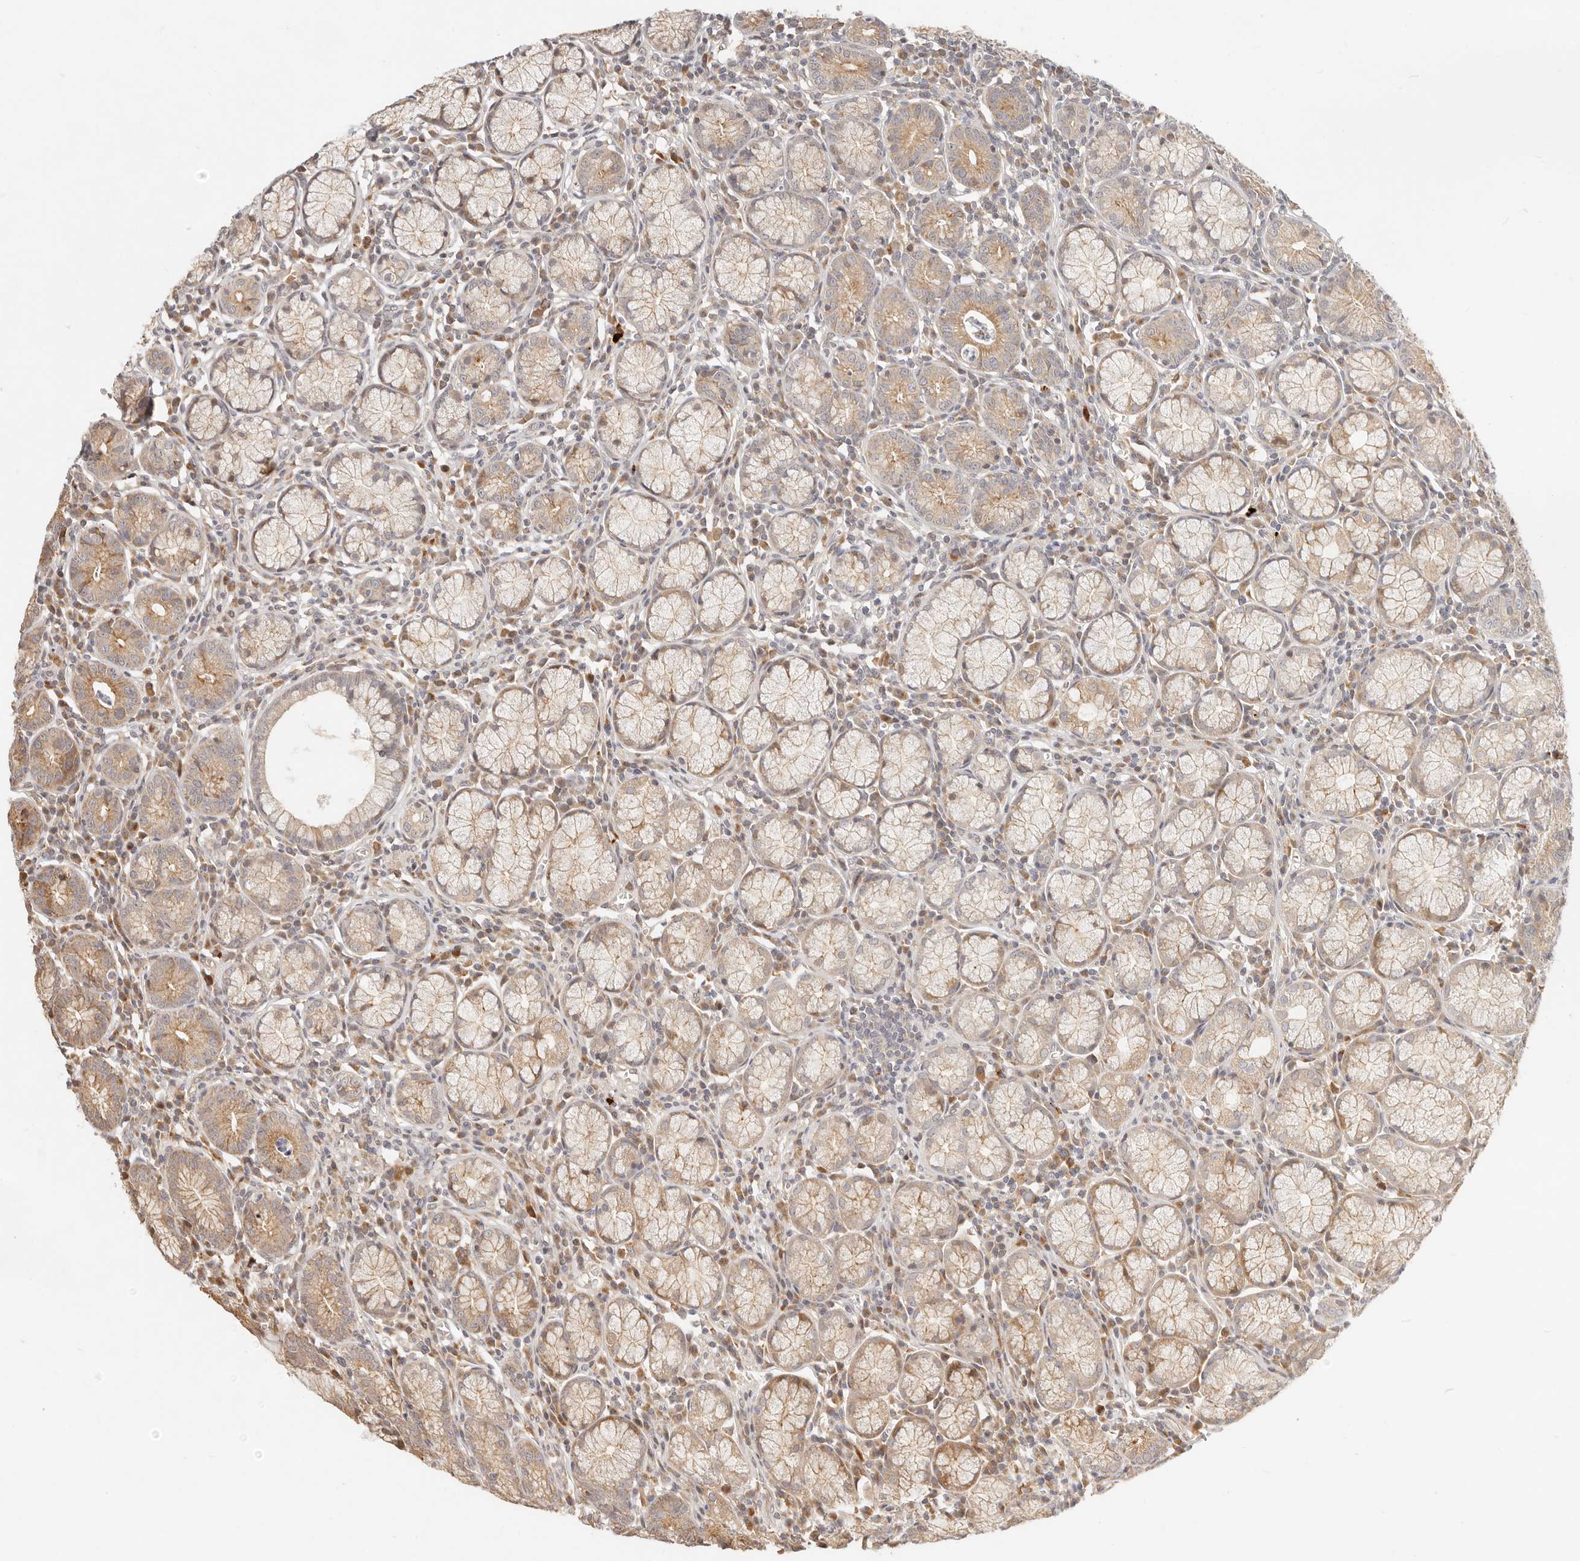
{"staining": {"intensity": "moderate", "quantity": ">75%", "location": "cytoplasmic/membranous"}, "tissue": "stomach", "cell_type": "Glandular cells", "image_type": "normal", "snomed": [{"axis": "morphology", "description": "Normal tissue, NOS"}, {"axis": "topography", "description": "Stomach"}], "caption": "IHC image of unremarkable stomach: stomach stained using IHC demonstrates medium levels of moderate protein expression localized specifically in the cytoplasmic/membranous of glandular cells, appearing as a cytoplasmic/membranous brown color.", "gene": "TIMM17A", "patient": {"sex": "male", "age": 55}}